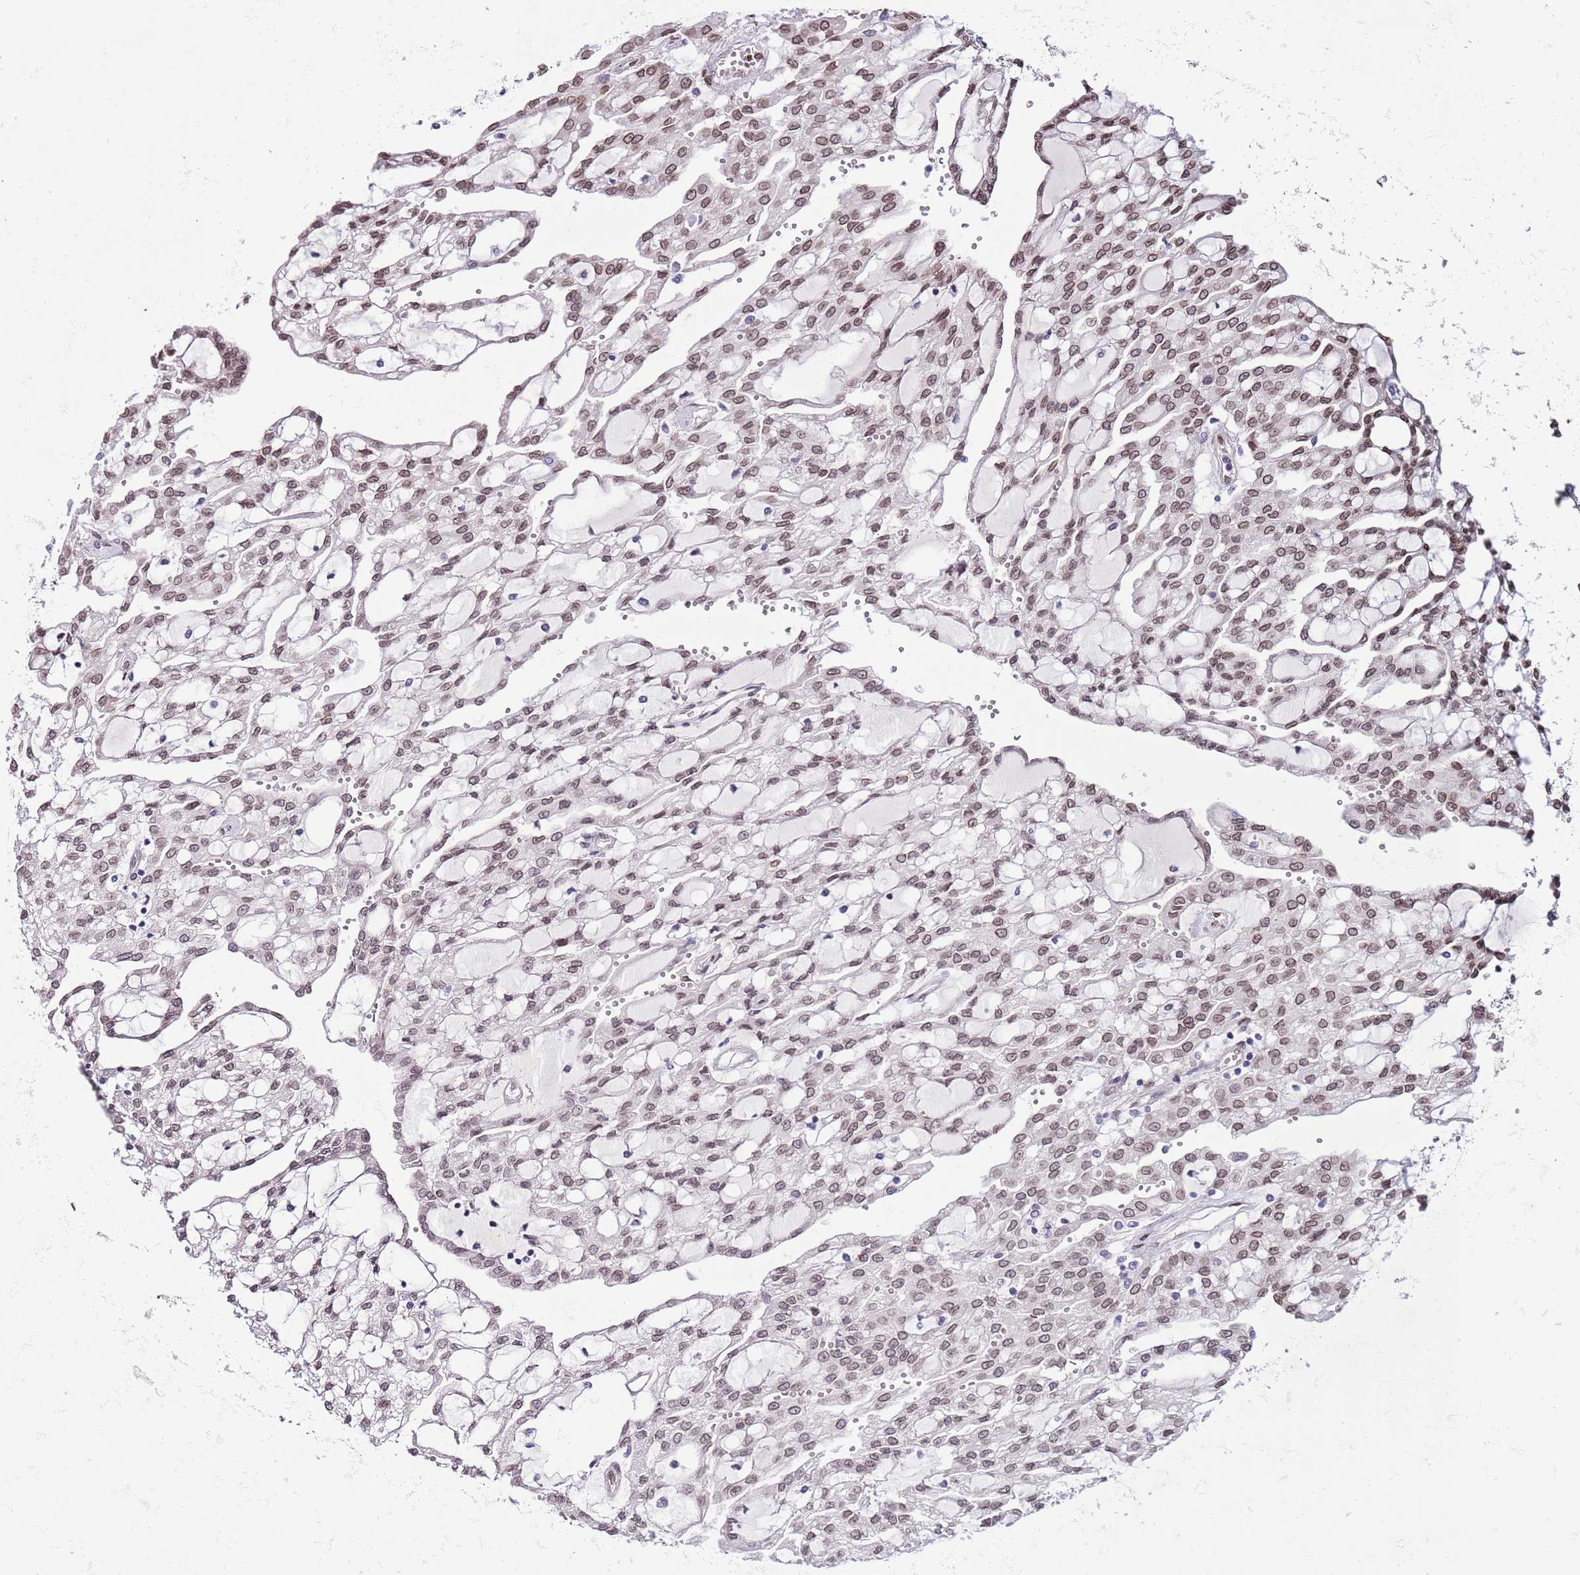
{"staining": {"intensity": "weak", "quantity": ">75%", "location": "nuclear"}, "tissue": "renal cancer", "cell_type": "Tumor cells", "image_type": "cancer", "snomed": [{"axis": "morphology", "description": "Adenocarcinoma, NOS"}, {"axis": "topography", "description": "Kidney"}], "caption": "Immunohistochemistry histopathology image of neoplastic tissue: adenocarcinoma (renal) stained using IHC reveals low levels of weak protein expression localized specifically in the nuclear of tumor cells, appearing as a nuclear brown color.", "gene": "ZGLP1", "patient": {"sex": "male", "age": 63}}